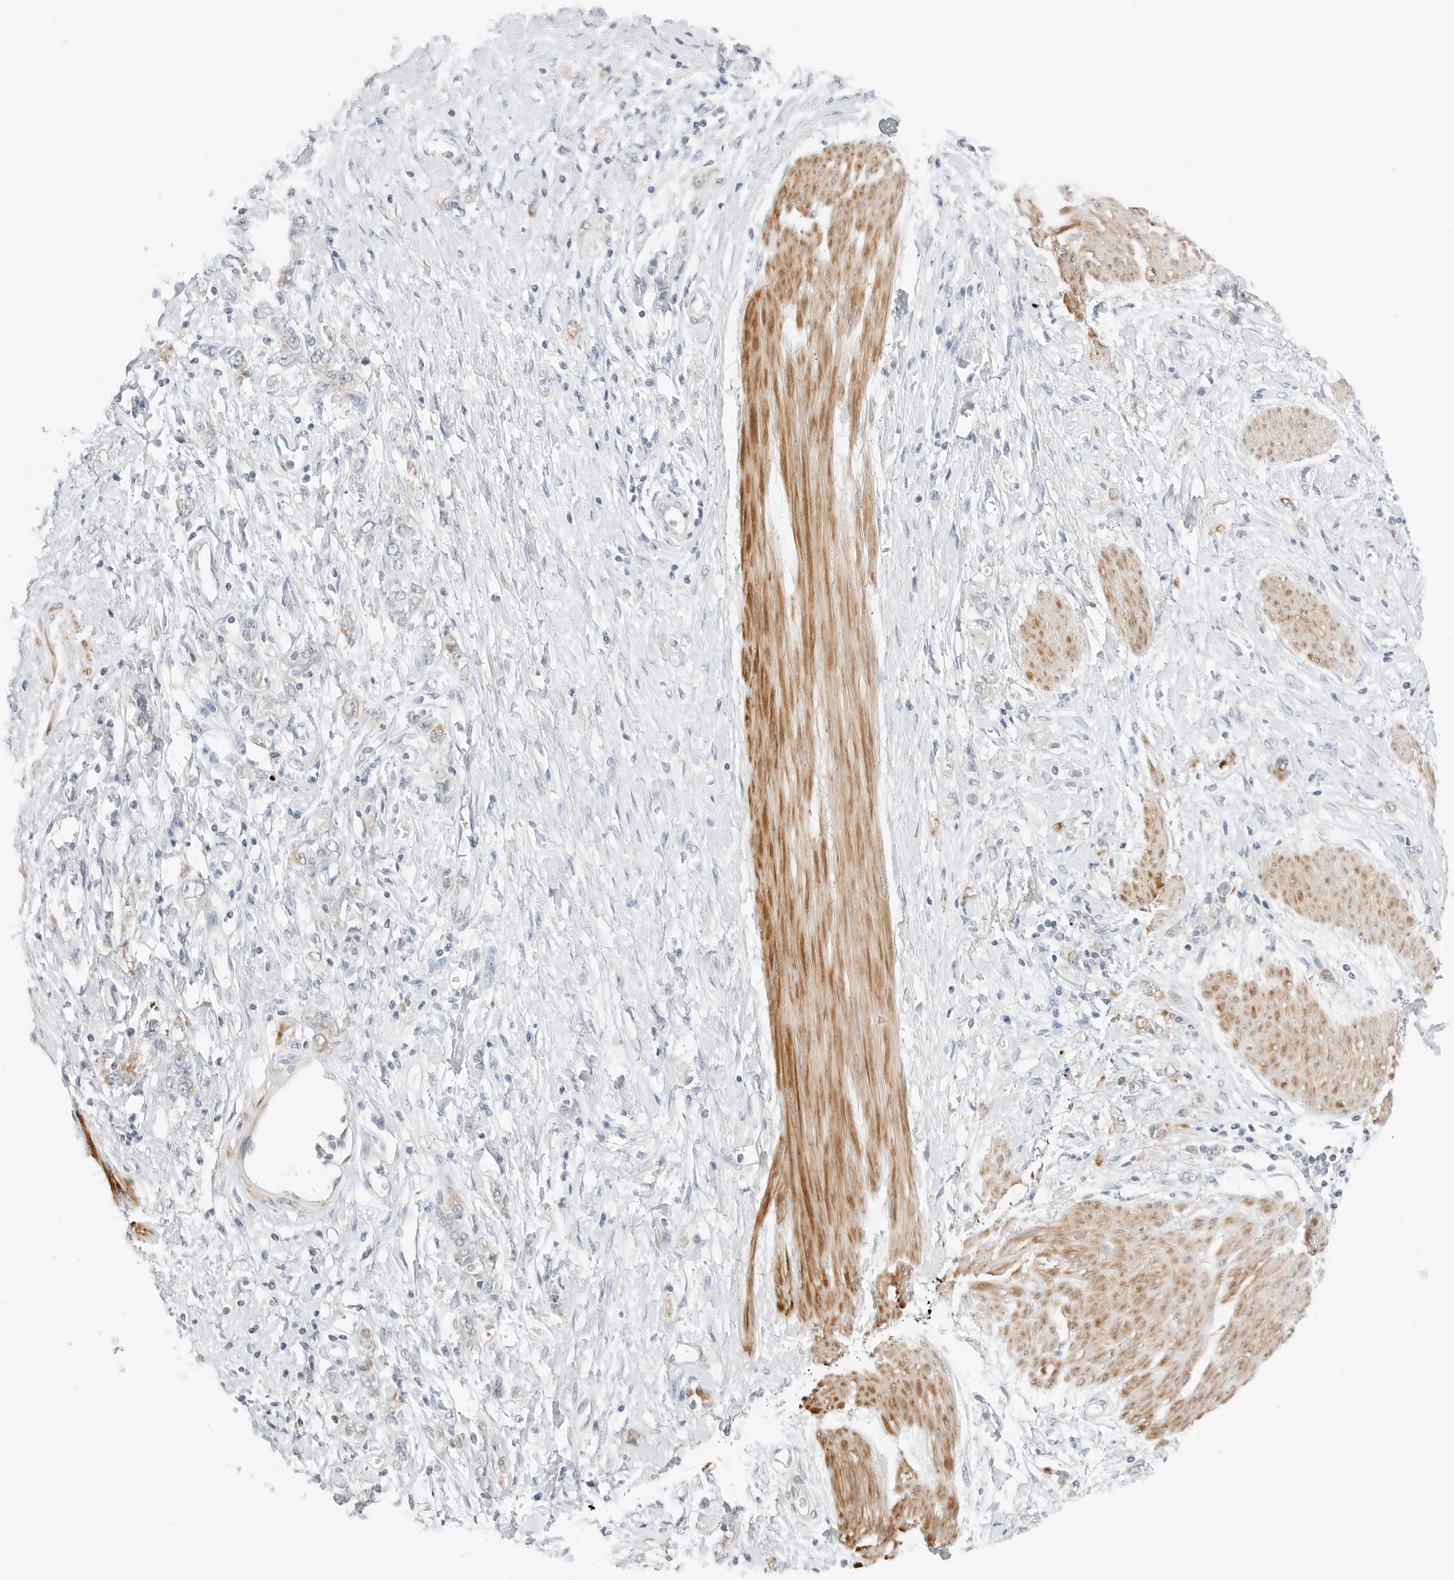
{"staining": {"intensity": "negative", "quantity": "none", "location": "none"}, "tissue": "stomach cancer", "cell_type": "Tumor cells", "image_type": "cancer", "snomed": [{"axis": "morphology", "description": "Adenocarcinoma, NOS"}, {"axis": "topography", "description": "Stomach"}], "caption": "Immunohistochemical staining of stomach cancer shows no significant positivity in tumor cells. (IHC, brightfield microscopy, high magnification).", "gene": "IQCC", "patient": {"sex": "female", "age": 76}}